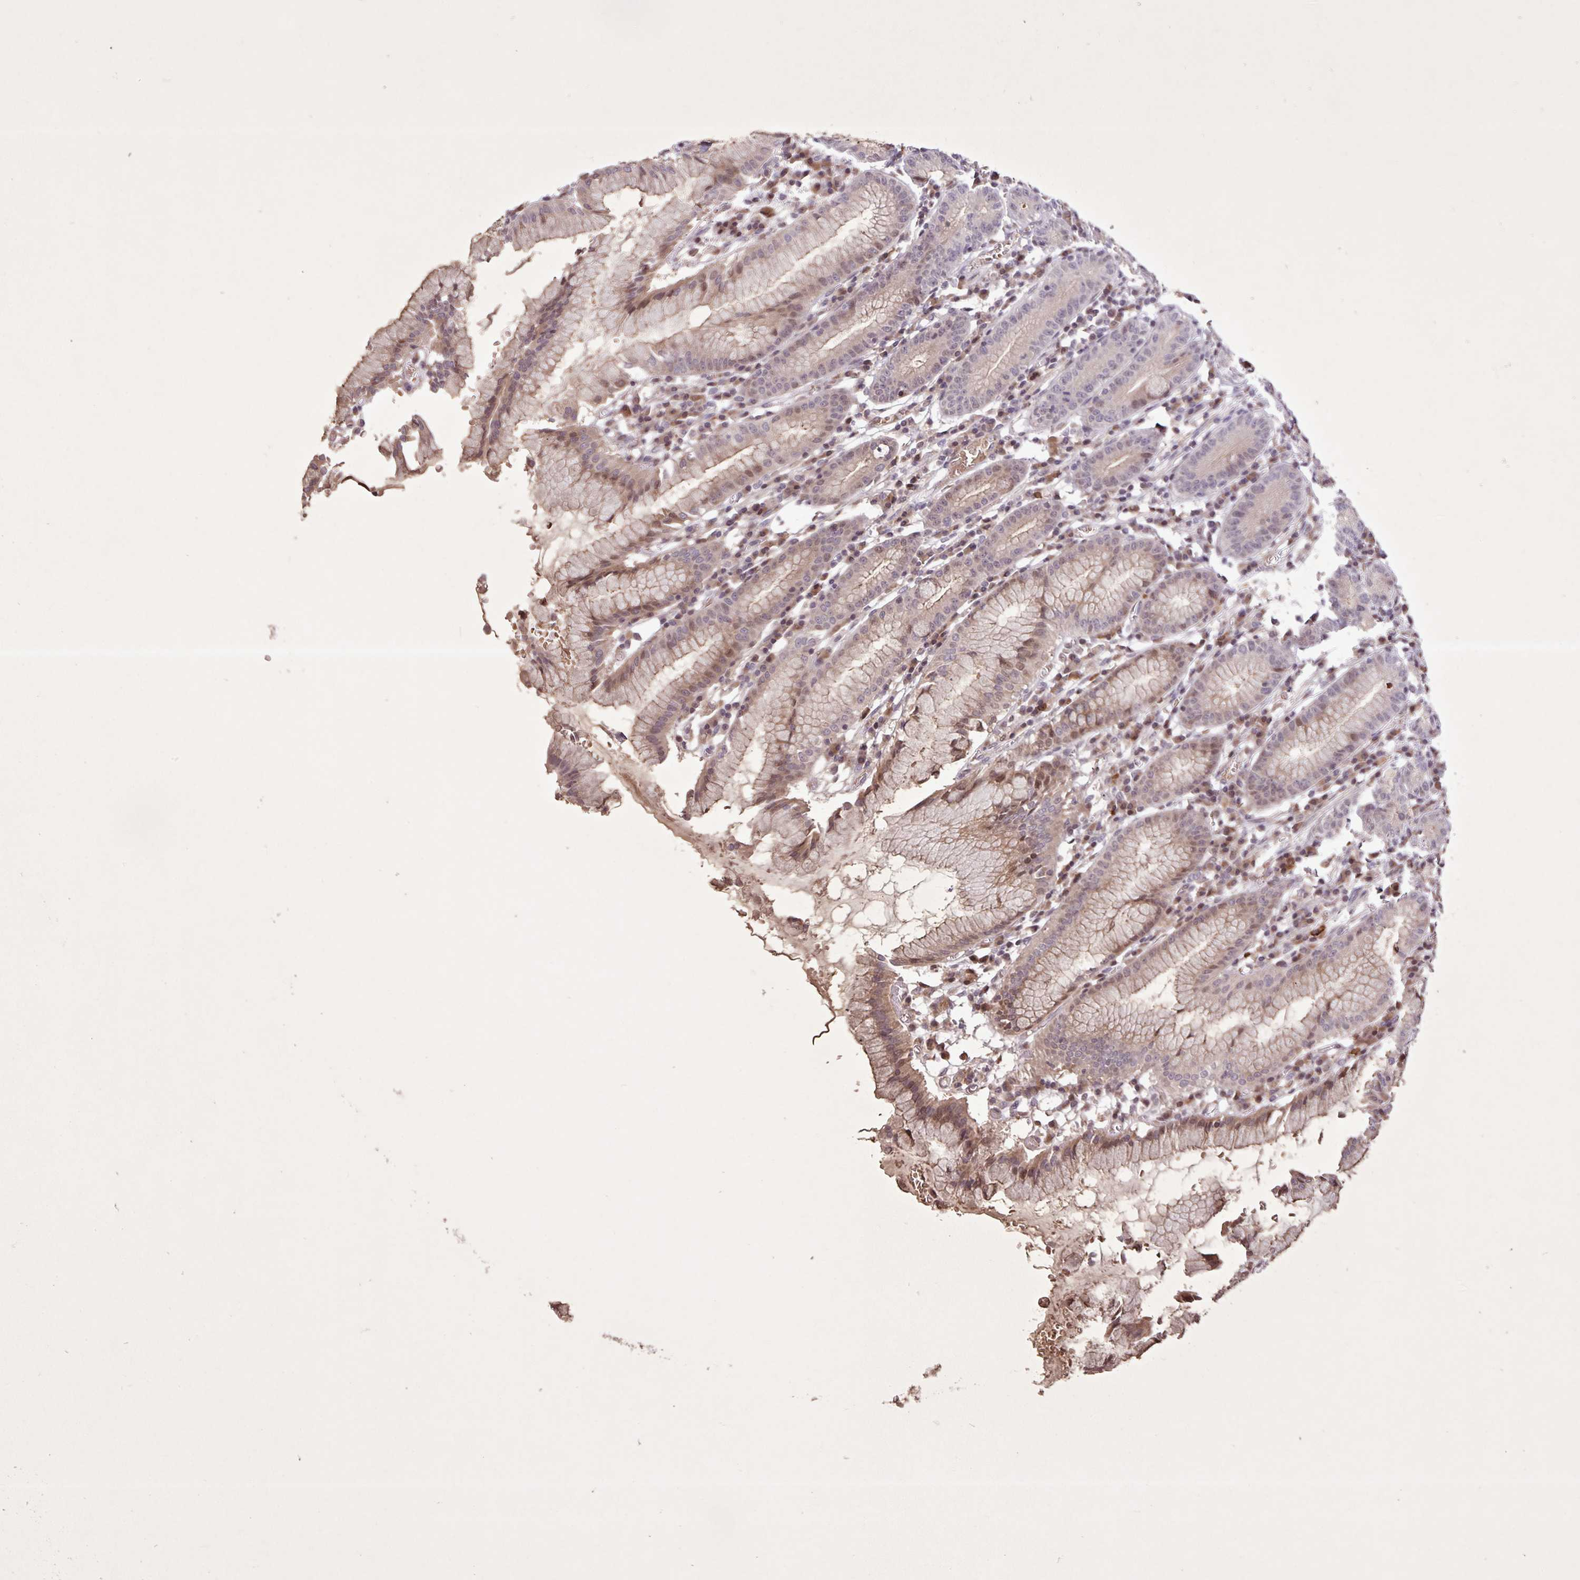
{"staining": {"intensity": "moderate", "quantity": "25%-75%", "location": "cytoplasmic/membranous,nuclear"}, "tissue": "stomach", "cell_type": "Glandular cells", "image_type": "normal", "snomed": [{"axis": "morphology", "description": "Normal tissue, NOS"}, {"axis": "topography", "description": "Stomach"}], "caption": "Immunohistochemistry (IHC) (DAB (3,3'-diaminobenzidine)) staining of normal stomach exhibits moderate cytoplasmic/membranous,nuclear protein staining in approximately 25%-75% of glandular cells. The staining was performed using DAB (3,3'-diaminobenzidine) to visualize the protein expression in brown, while the nuclei were stained in blue with hematoxylin (Magnification: 20x).", "gene": "GDF2", "patient": {"sex": "male", "age": 55}}